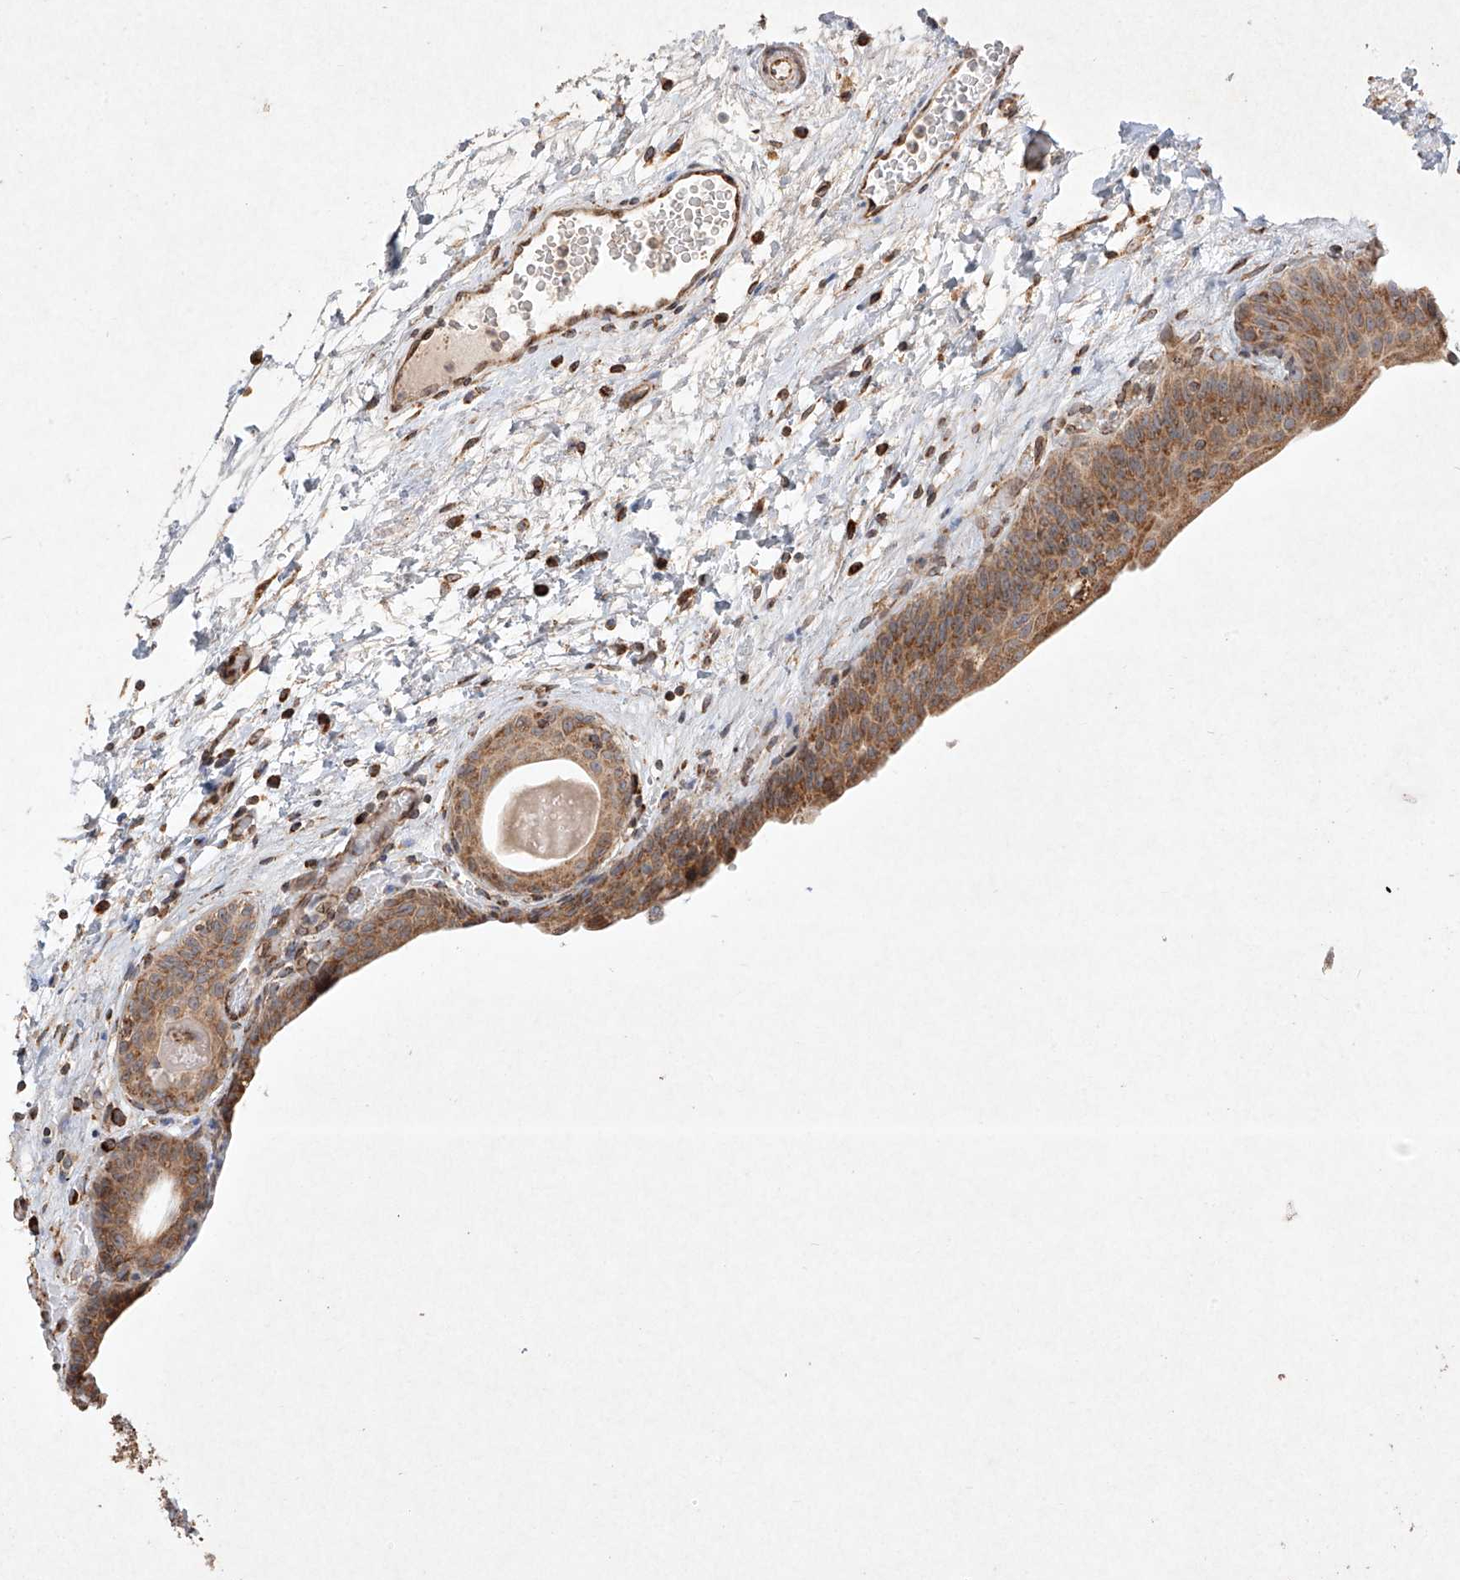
{"staining": {"intensity": "moderate", "quantity": ">75%", "location": "cytoplasmic/membranous"}, "tissue": "urinary bladder", "cell_type": "Urothelial cells", "image_type": "normal", "snomed": [{"axis": "morphology", "description": "Normal tissue, NOS"}, {"axis": "topography", "description": "Urinary bladder"}], "caption": "Brown immunohistochemical staining in benign human urinary bladder reveals moderate cytoplasmic/membranous expression in about >75% of urothelial cells. The staining was performed using DAB to visualize the protein expression in brown, while the nuclei were stained in blue with hematoxylin (Magnification: 20x).", "gene": "SEMA3B", "patient": {"sex": "male", "age": 83}}